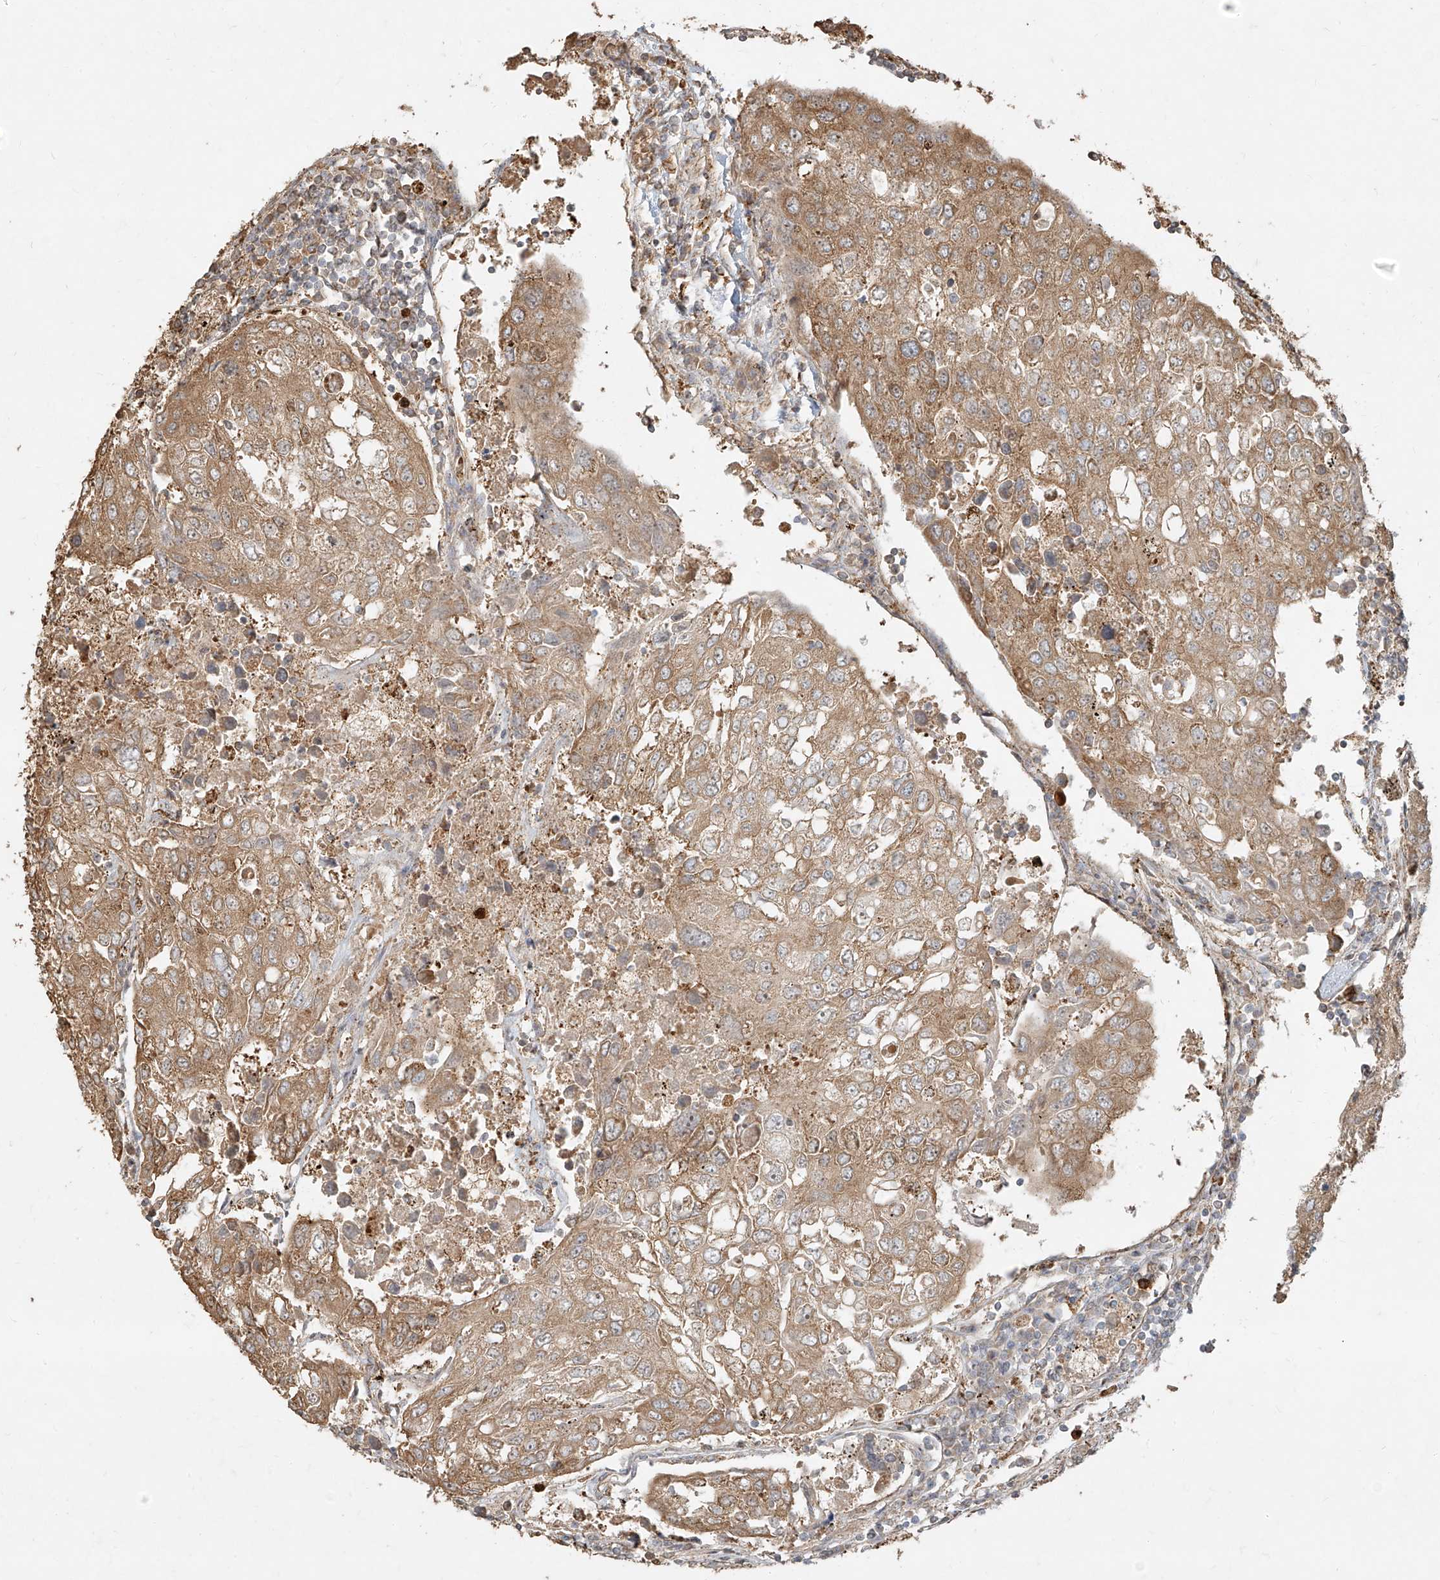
{"staining": {"intensity": "moderate", "quantity": "25%-75%", "location": "cytoplasmic/membranous"}, "tissue": "urothelial cancer", "cell_type": "Tumor cells", "image_type": "cancer", "snomed": [{"axis": "morphology", "description": "Urothelial carcinoma, High grade"}, {"axis": "topography", "description": "Lymph node"}, {"axis": "topography", "description": "Urinary bladder"}], "caption": "High-grade urothelial carcinoma stained with a protein marker reveals moderate staining in tumor cells.", "gene": "EFNB1", "patient": {"sex": "male", "age": 51}}